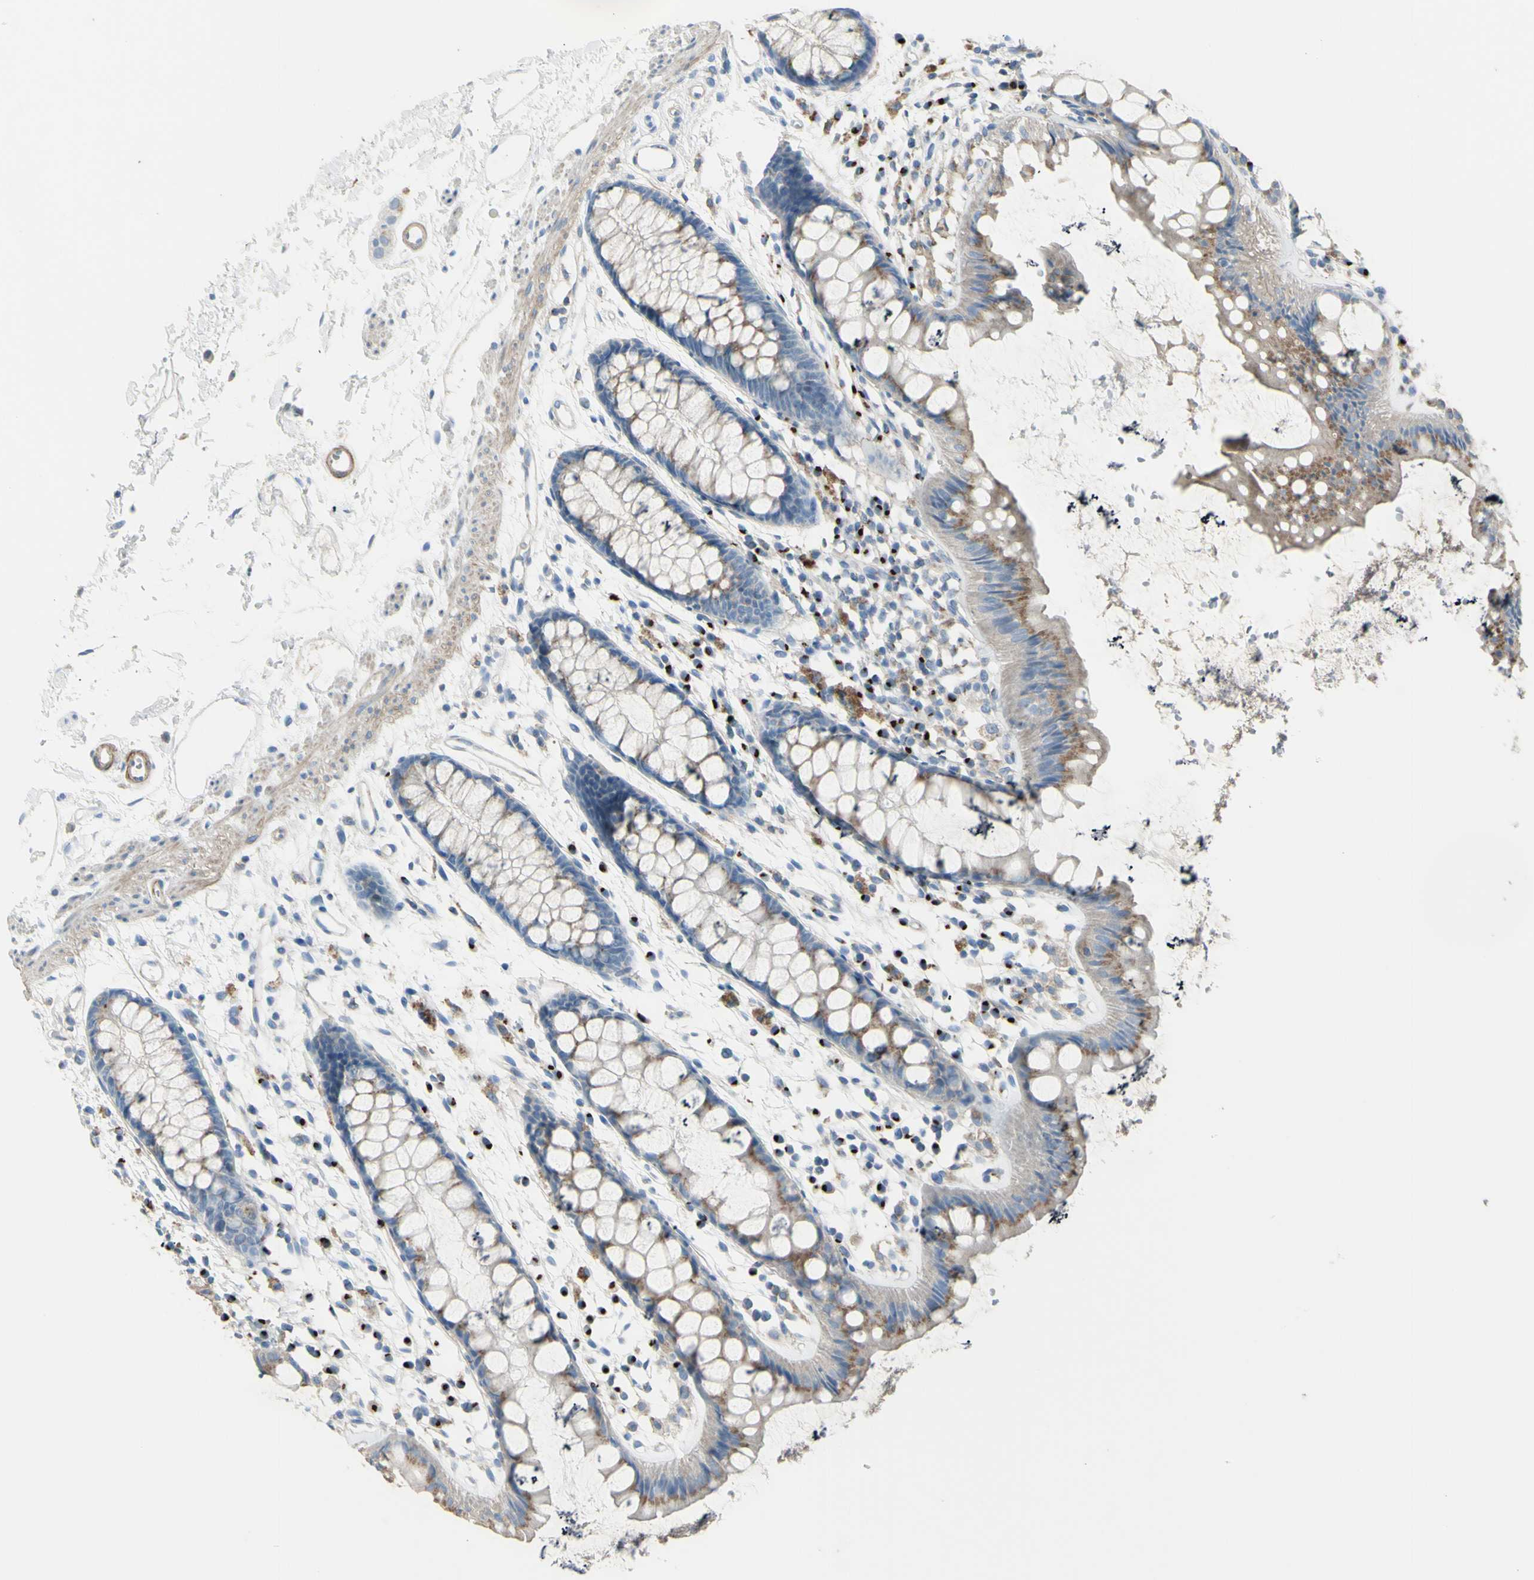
{"staining": {"intensity": "moderate", "quantity": ">75%", "location": "cytoplasmic/membranous"}, "tissue": "rectum", "cell_type": "Glandular cells", "image_type": "normal", "snomed": [{"axis": "morphology", "description": "Normal tissue, NOS"}, {"axis": "topography", "description": "Rectum"}], "caption": "This histopathology image shows immunohistochemistry (IHC) staining of normal rectum, with medium moderate cytoplasmic/membranous expression in approximately >75% of glandular cells.", "gene": "B4GALT3", "patient": {"sex": "female", "age": 66}}